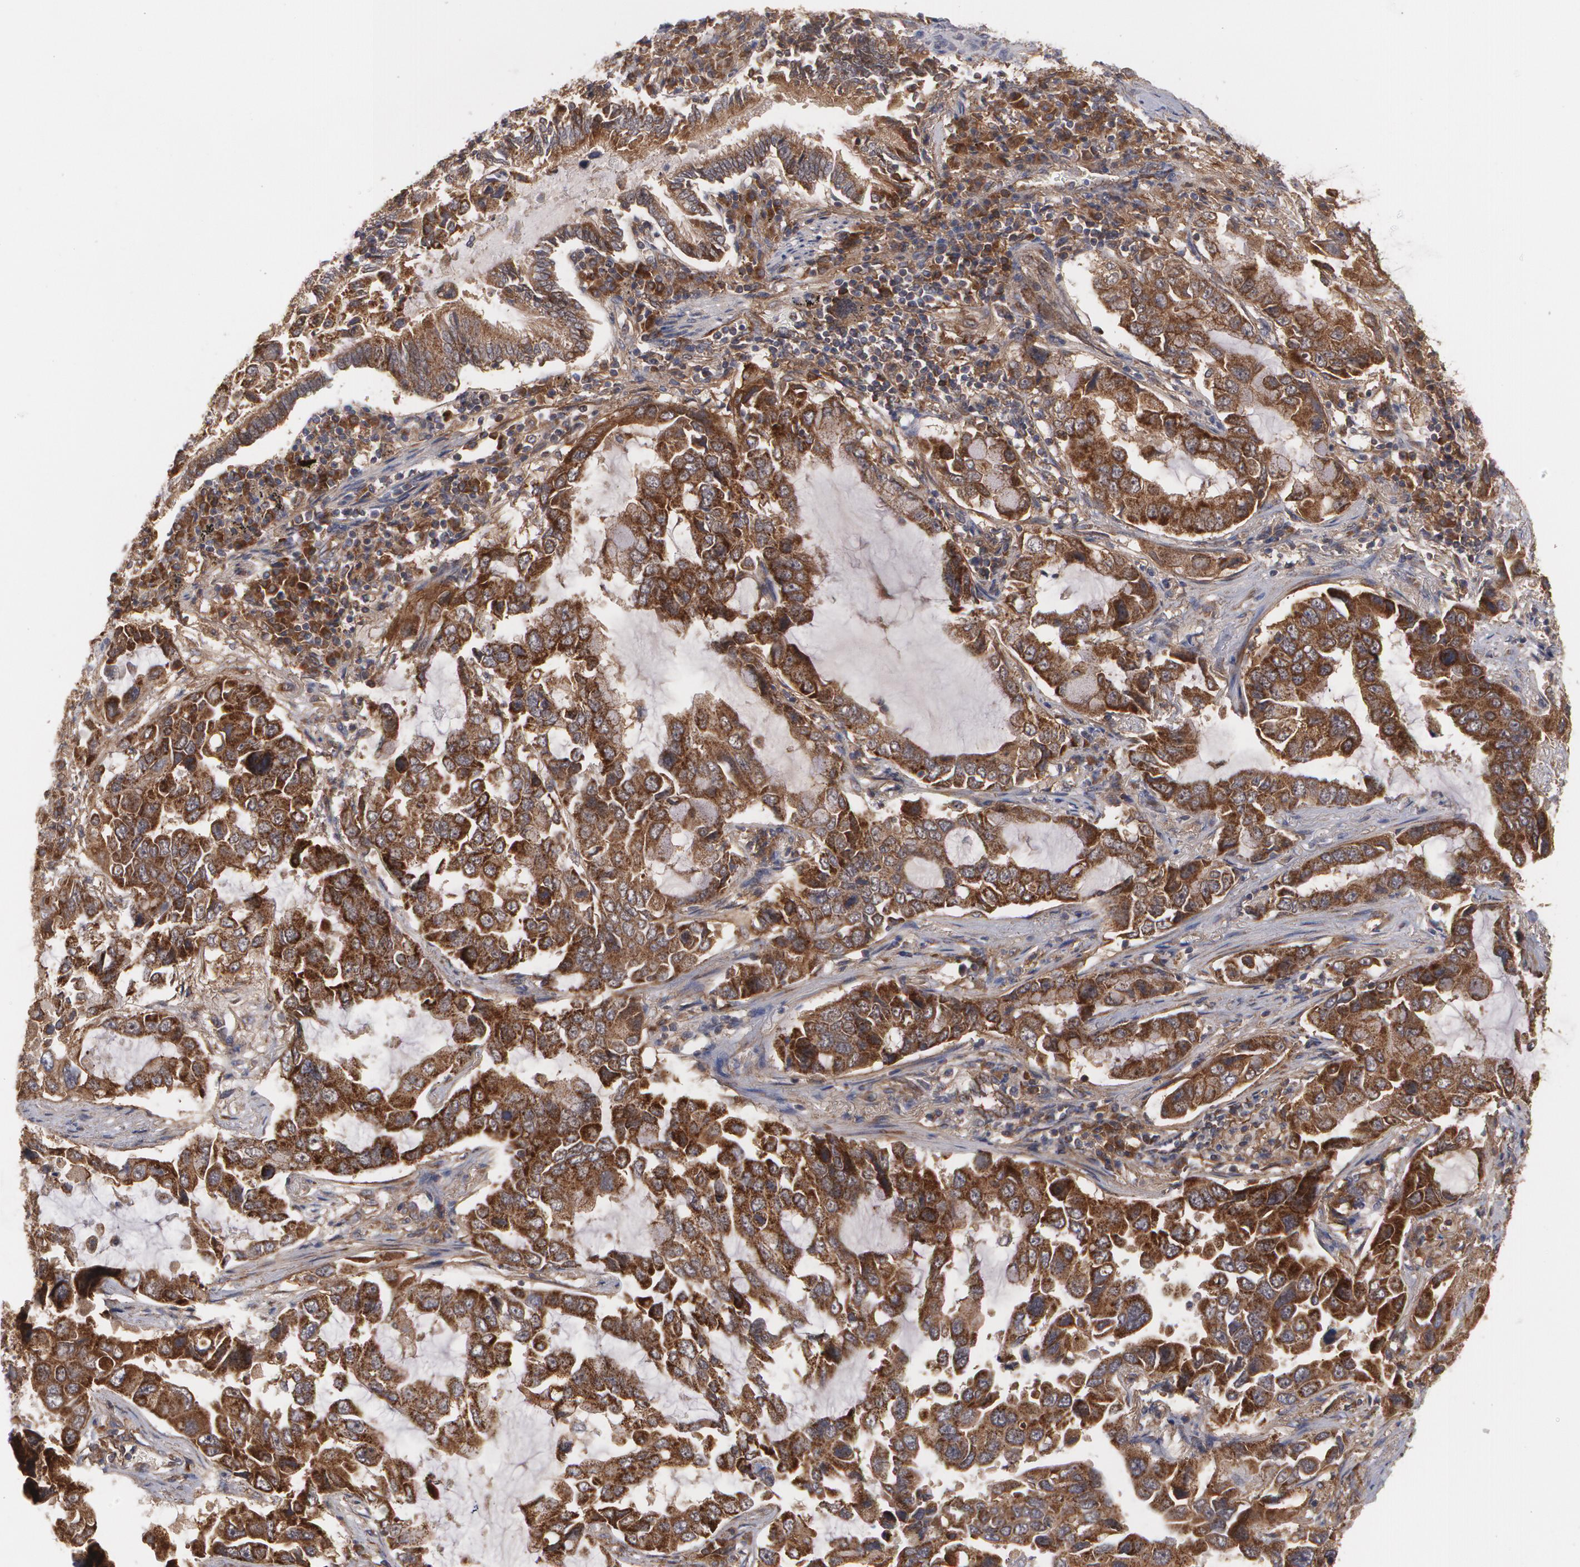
{"staining": {"intensity": "moderate", "quantity": ">75%", "location": "cytoplasmic/membranous"}, "tissue": "lung cancer", "cell_type": "Tumor cells", "image_type": "cancer", "snomed": [{"axis": "morphology", "description": "Adenocarcinoma, NOS"}, {"axis": "topography", "description": "Lung"}], "caption": "Human lung cancer stained with a protein marker displays moderate staining in tumor cells.", "gene": "BMP6", "patient": {"sex": "male", "age": 64}}